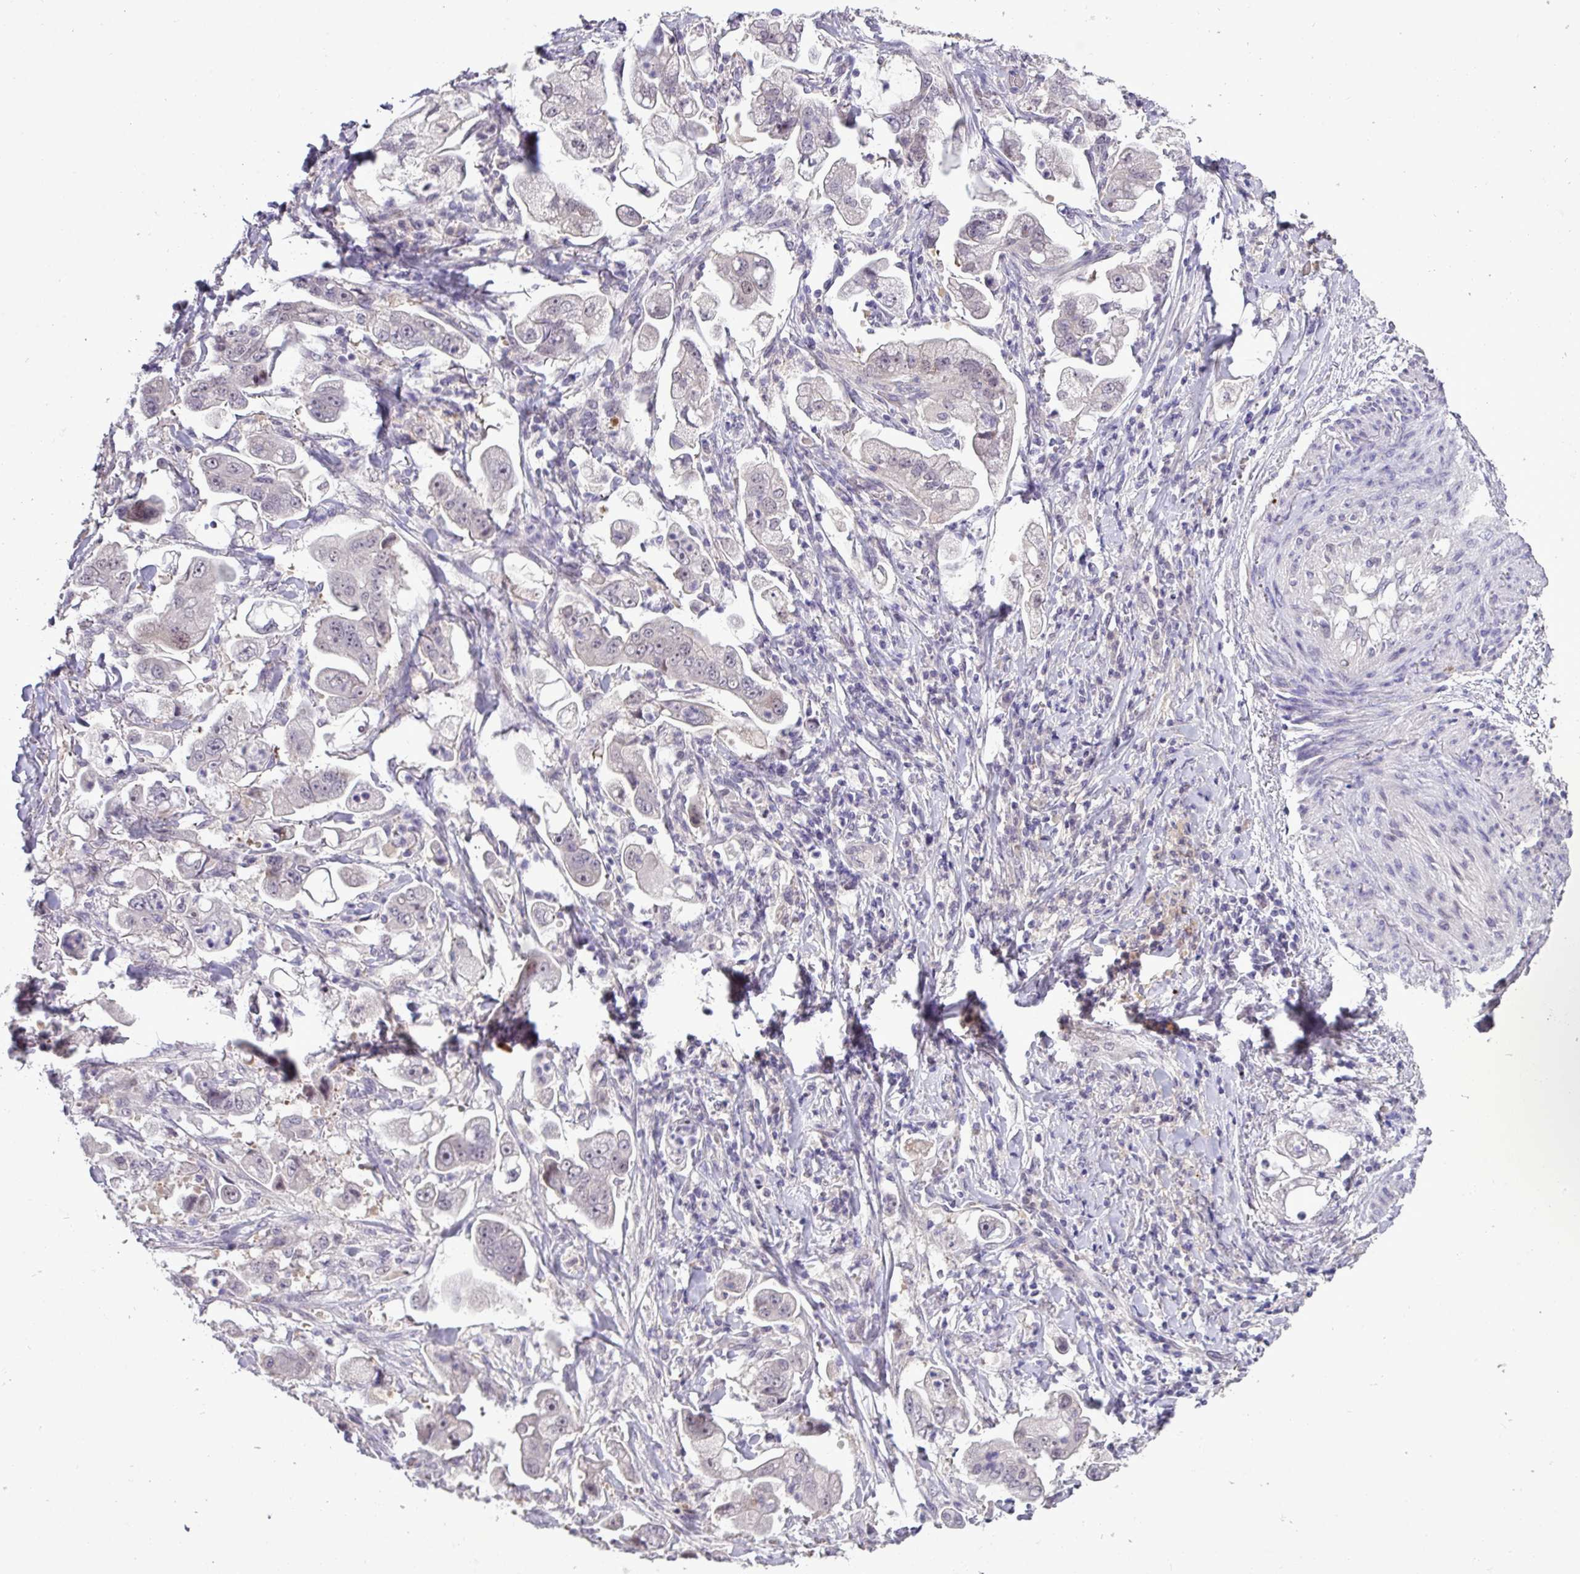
{"staining": {"intensity": "negative", "quantity": "none", "location": "none"}, "tissue": "stomach cancer", "cell_type": "Tumor cells", "image_type": "cancer", "snomed": [{"axis": "morphology", "description": "Adenocarcinoma, NOS"}, {"axis": "topography", "description": "Stomach"}], "caption": "IHC of human stomach cancer displays no positivity in tumor cells.", "gene": "RIPPLY1", "patient": {"sex": "male", "age": 62}}